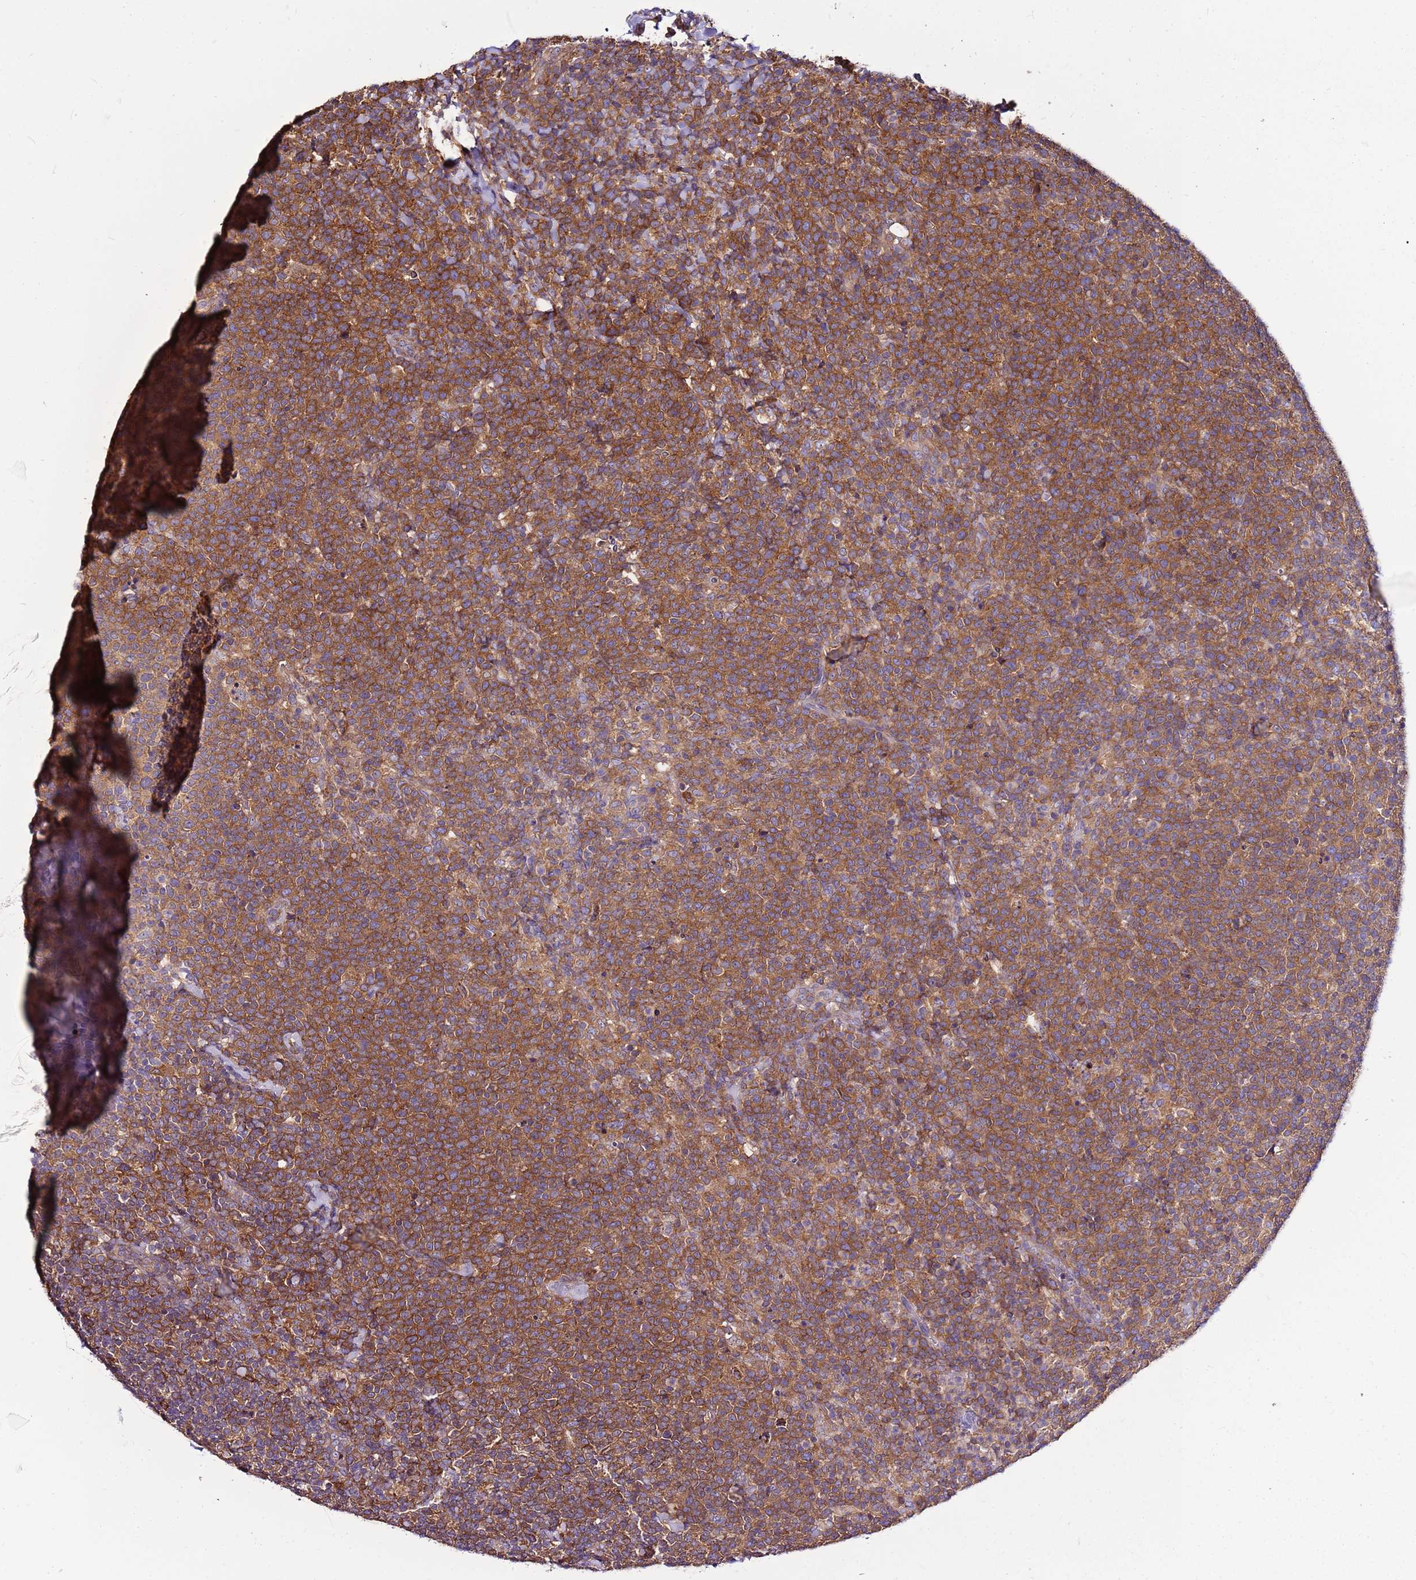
{"staining": {"intensity": "moderate", "quantity": ">75%", "location": "cytoplasmic/membranous"}, "tissue": "lymphoma", "cell_type": "Tumor cells", "image_type": "cancer", "snomed": [{"axis": "morphology", "description": "Malignant lymphoma, non-Hodgkin's type, High grade"}, {"axis": "topography", "description": "Lymph node"}], "caption": "Immunohistochemistry (IHC) (DAB (3,3'-diaminobenzidine)) staining of lymphoma reveals moderate cytoplasmic/membranous protein expression in approximately >75% of tumor cells.", "gene": "ATXN2L", "patient": {"sex": "male", "age": 61}}